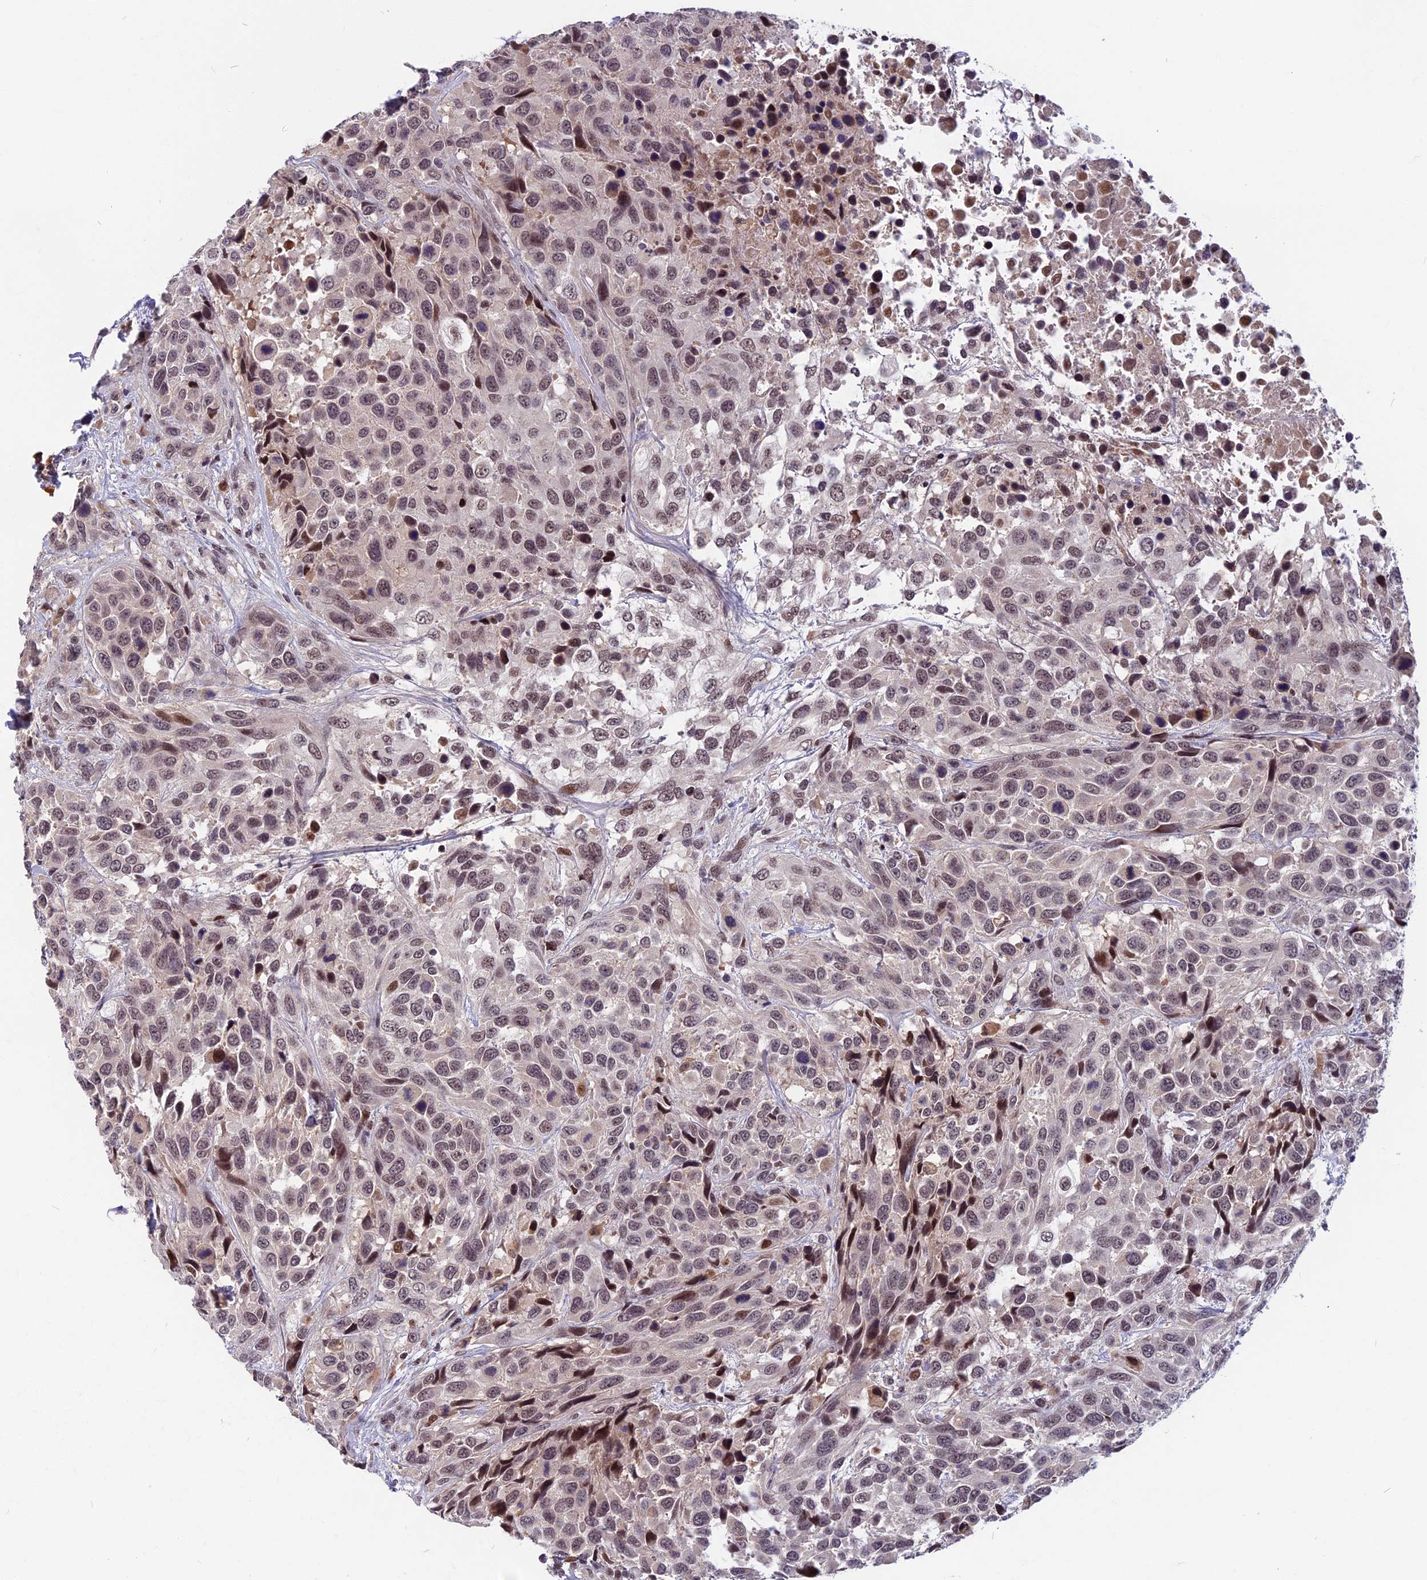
{"staining": {"intensity": "weak", "quantity": "25%-75%", "location": "nuclear"}, "tissue": "urothelial cancer", "cell_type": "Tumor cells", "image_type": "cancer", "snomed": [{"axis": "morphology", "description": "Urothelial carcinoma, High grade"}, {"axis": "topography", "description": "Urinary bladder"}], "caption": "Urothelial cancer was stained to show a protein in brown. There is low levels of weak nuclear expression in approximately 25%-75% of tumor cells.", "gene": "CDC7", "patient": {"sex": "female", "age": 70}}